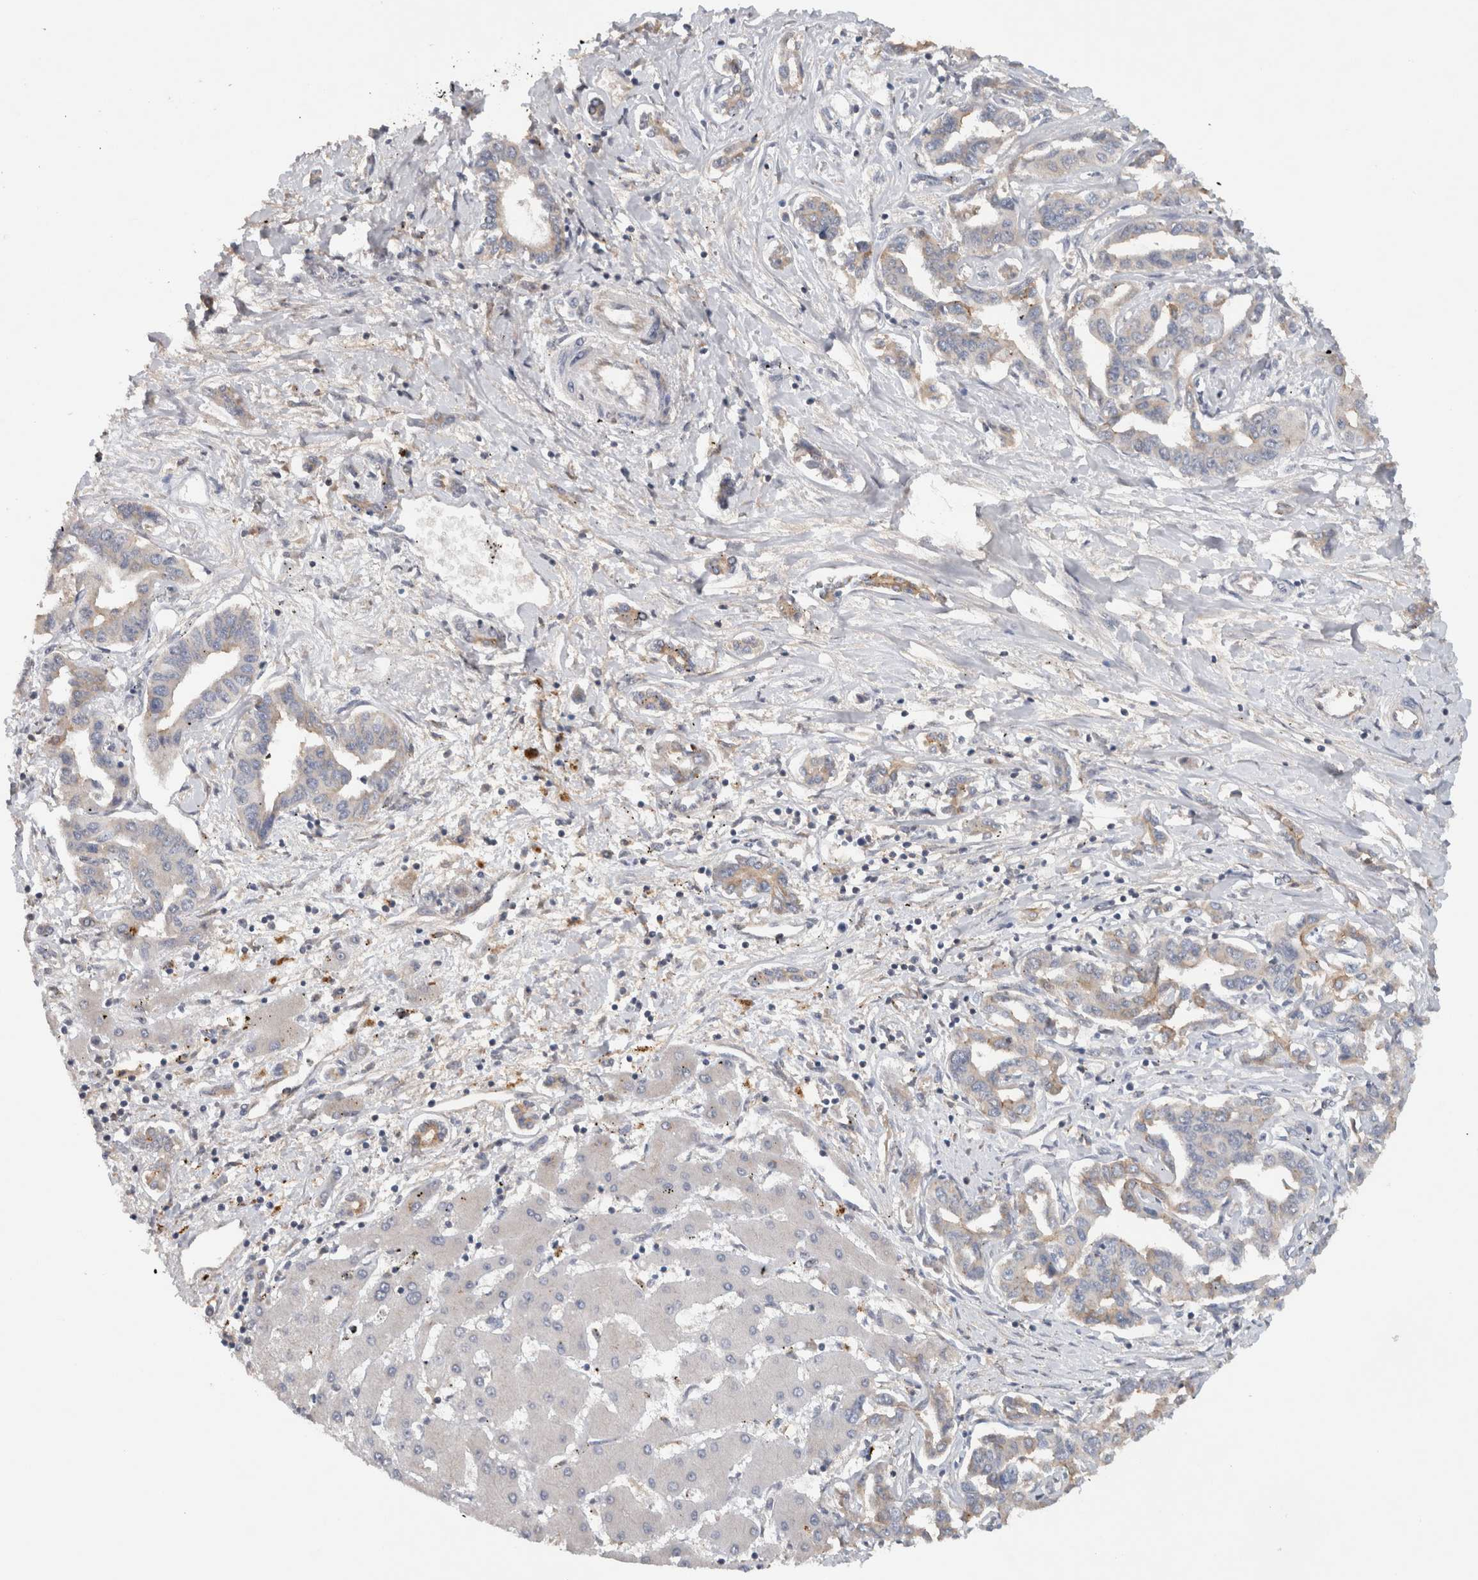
{"staining": {"intensity": "weak", "quantity": "<25%", "location": "cytoplasmic/membranous"}, "tissue": "liver cancer", "cell_type": "Tumor cells", "image_type": "cancer", "snomed": [{"axis": "morphology", "description": "Cholangiocarcinoma"}, {"axis": "topography", "description": "Liver"}], "caption": "Cholangiocarcinoma (liver) was stained to show a protein in brown. There is no significant staining in tumor cells.", "gene": "HEXD", "patient": {"sex": "male", "age": 59}}